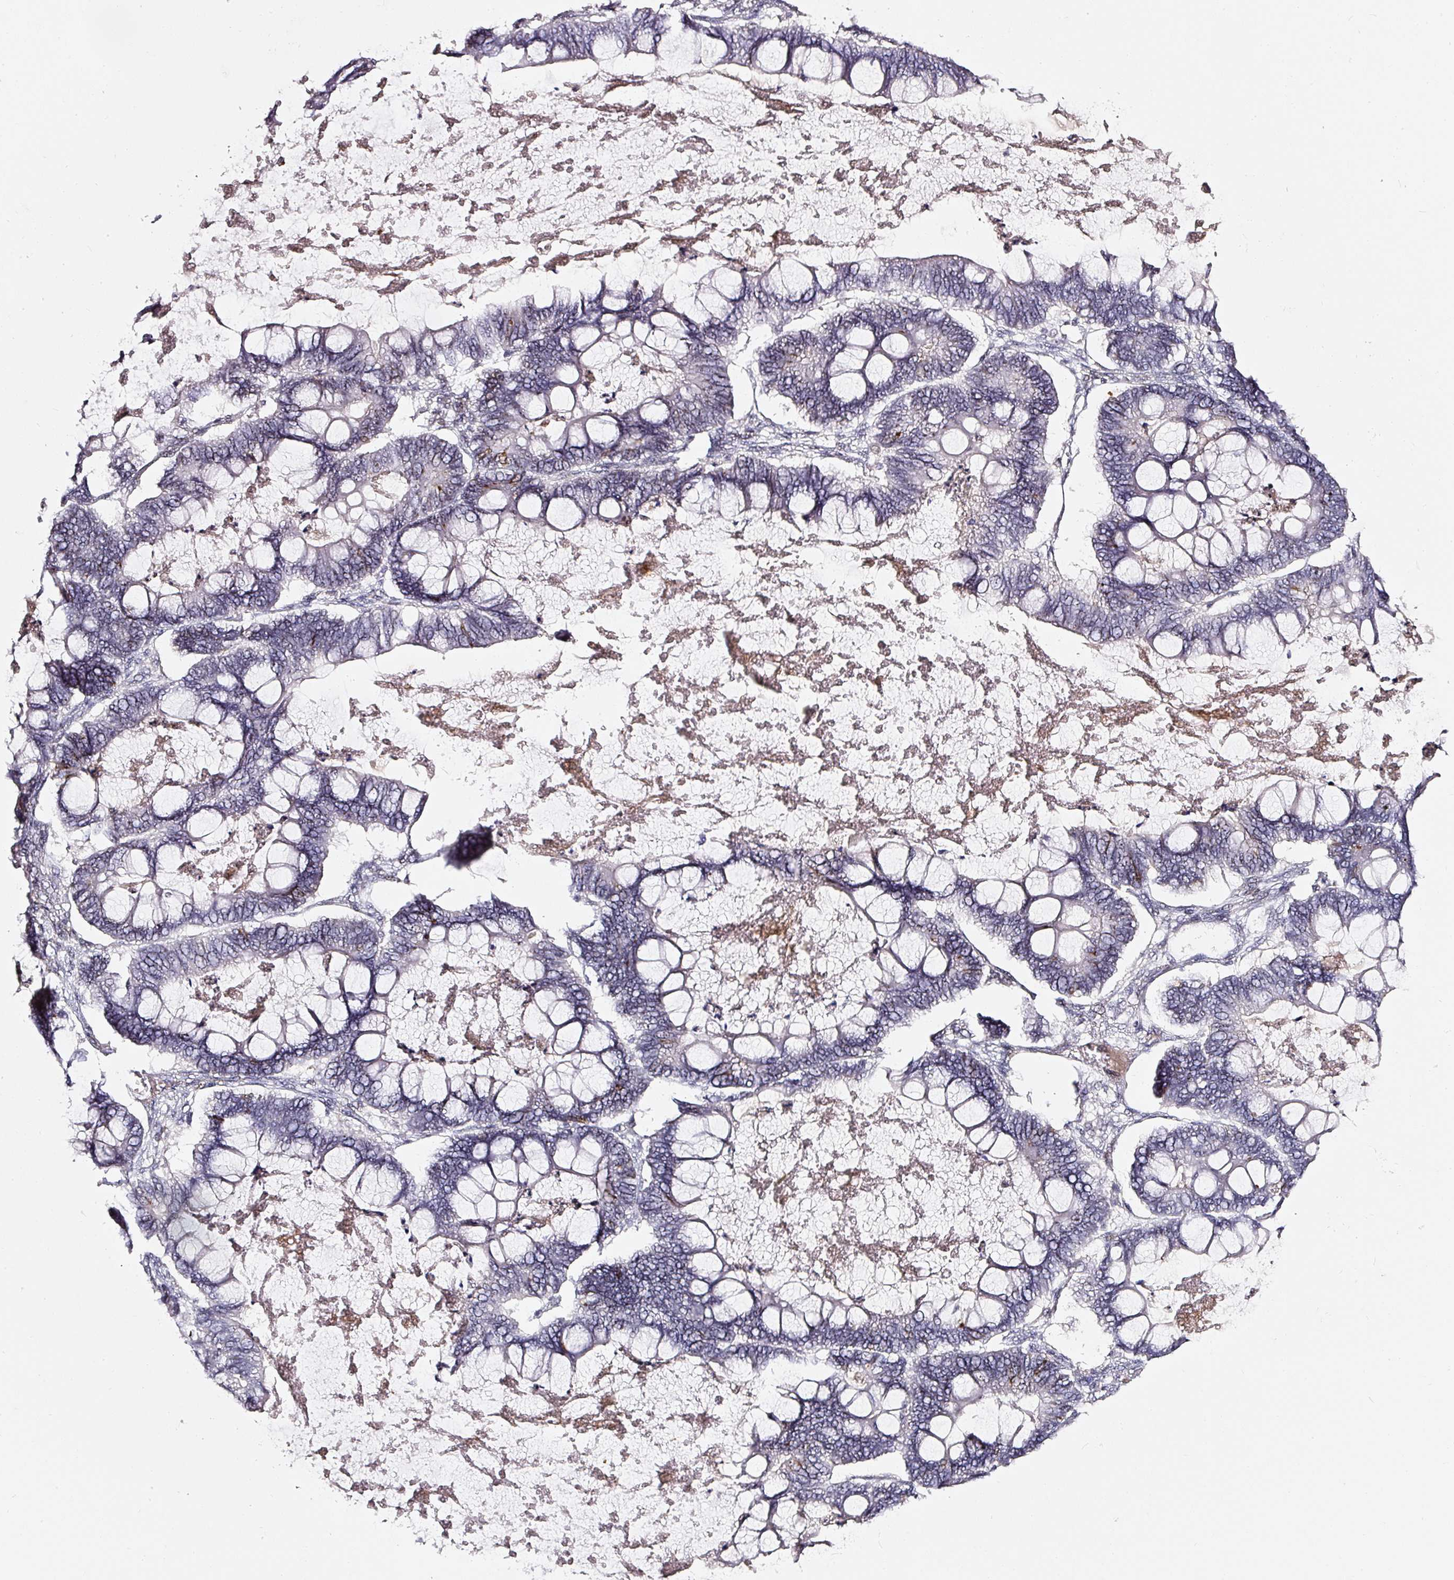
{"staining": {"intensity": "negative", "quantity": "none", "location": "none"}, "tissue": "ovarian cancer", "cell_type": "Tumor cells", "image_type": "cancer", "snomed": [{"axis": "morphology", "description": "Cystadenocarcinoma, mucinous, NOS"}, {"axis": "topography", "description": "Ovary"}], "caption": "Tumor cells show no significant staining in ovarian mucinous cystadenocarcinoma.", "gene": "MXRA8", "patient": {"sex": "female", "age": 61}}